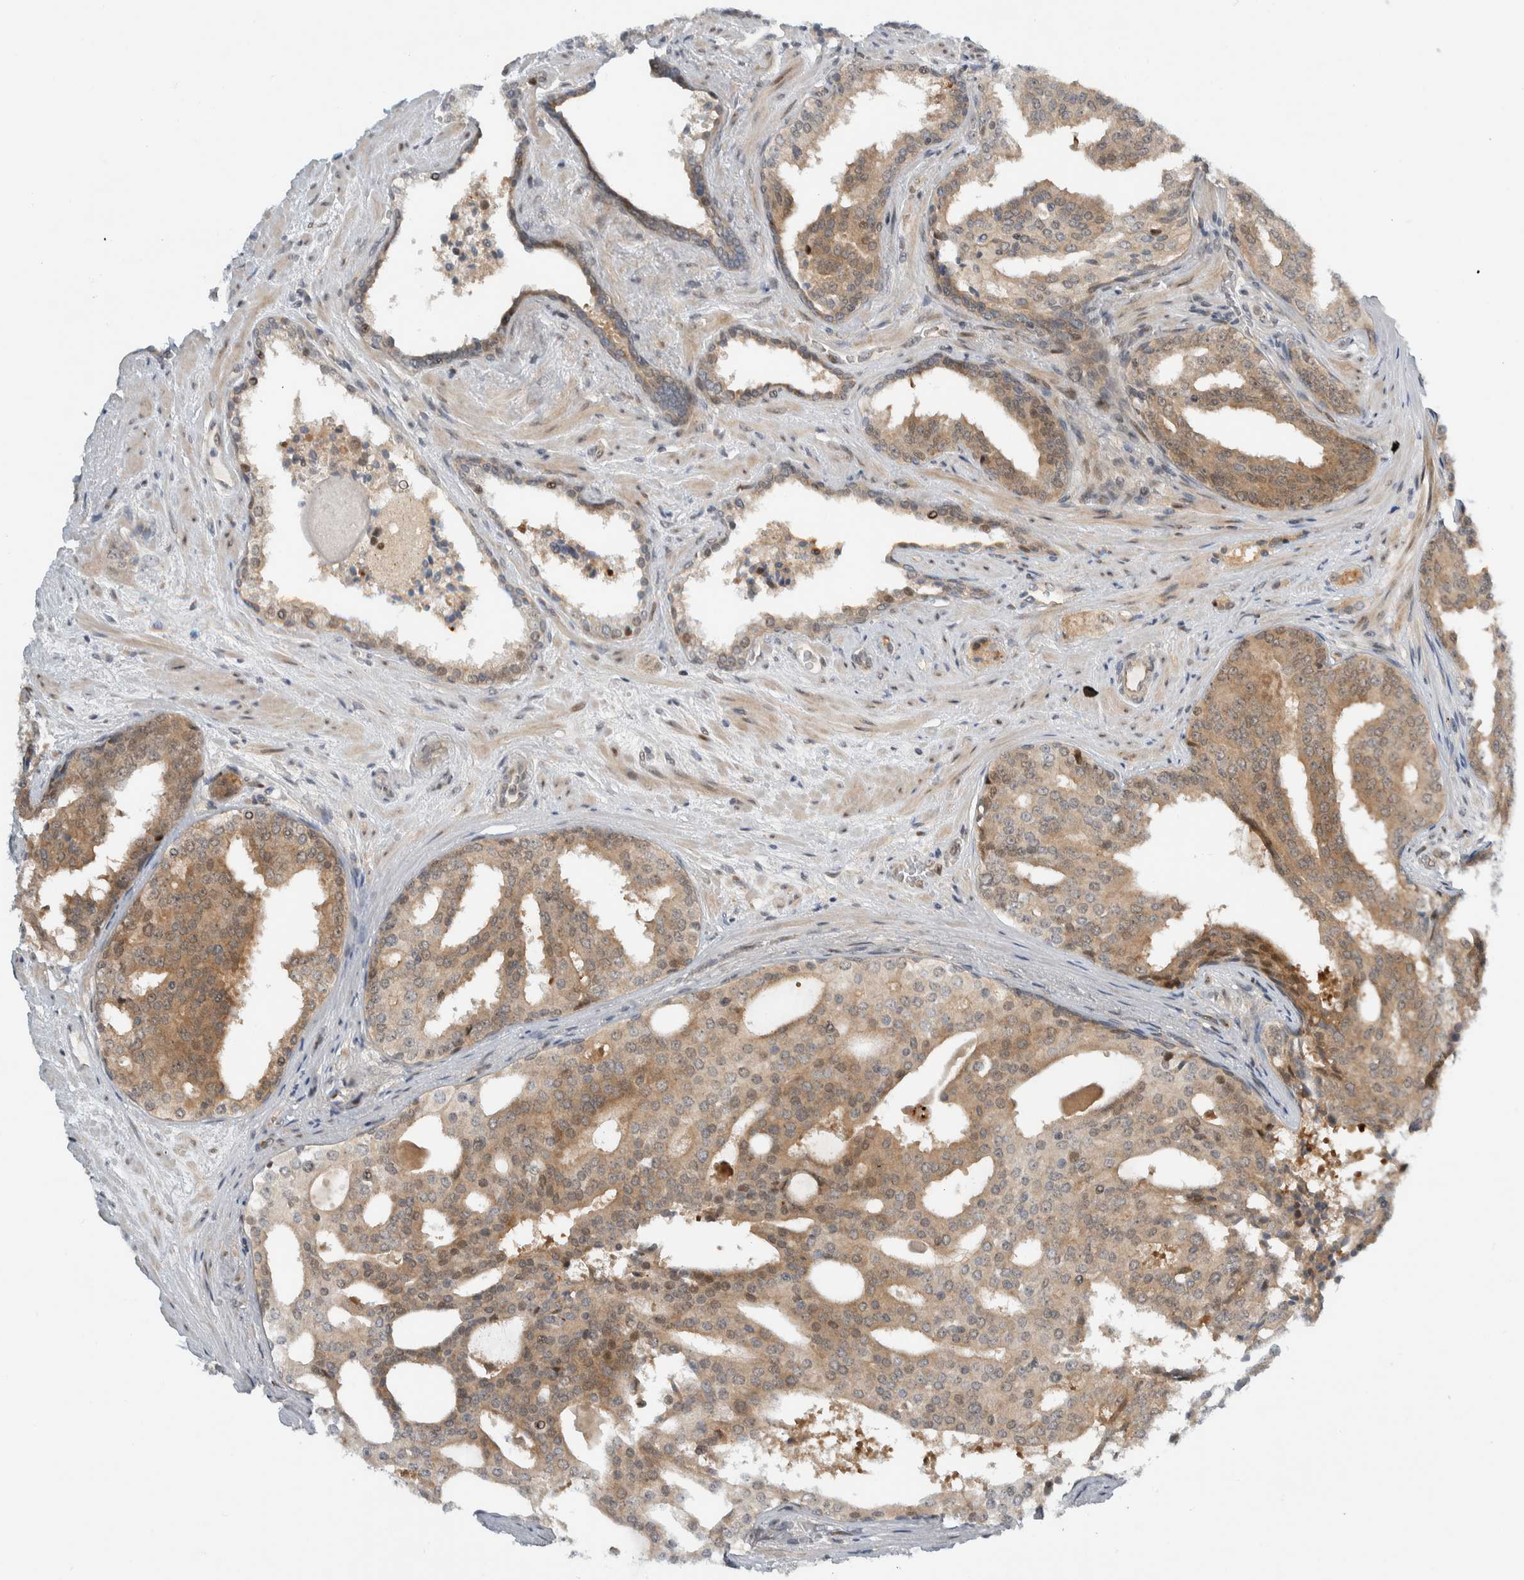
{"staining": {"intensity": "moderate", "quantity": ">75%", "location": "cytoplasmic/membranous"}, "tissue": "prostate cancer", "cell_type": "Tumor cells", "image_type": "cancer", "snomed": [{"axis": "morphology", "description": "Adenocarcinoma, High grade"}, {"axis": "topography", "description": "Prostate"}], "caption": "Moderate cytoplasmic/membranous staining is appreciated in about >75% of tumor cells in prostate cancer (adenocarcinoma (high-grade)). (brown staining indicates protein expression, while blue staining denotes nuclei).", "gene": "NCR3LG1", "patient": {"sex": "male", "age": 71}}